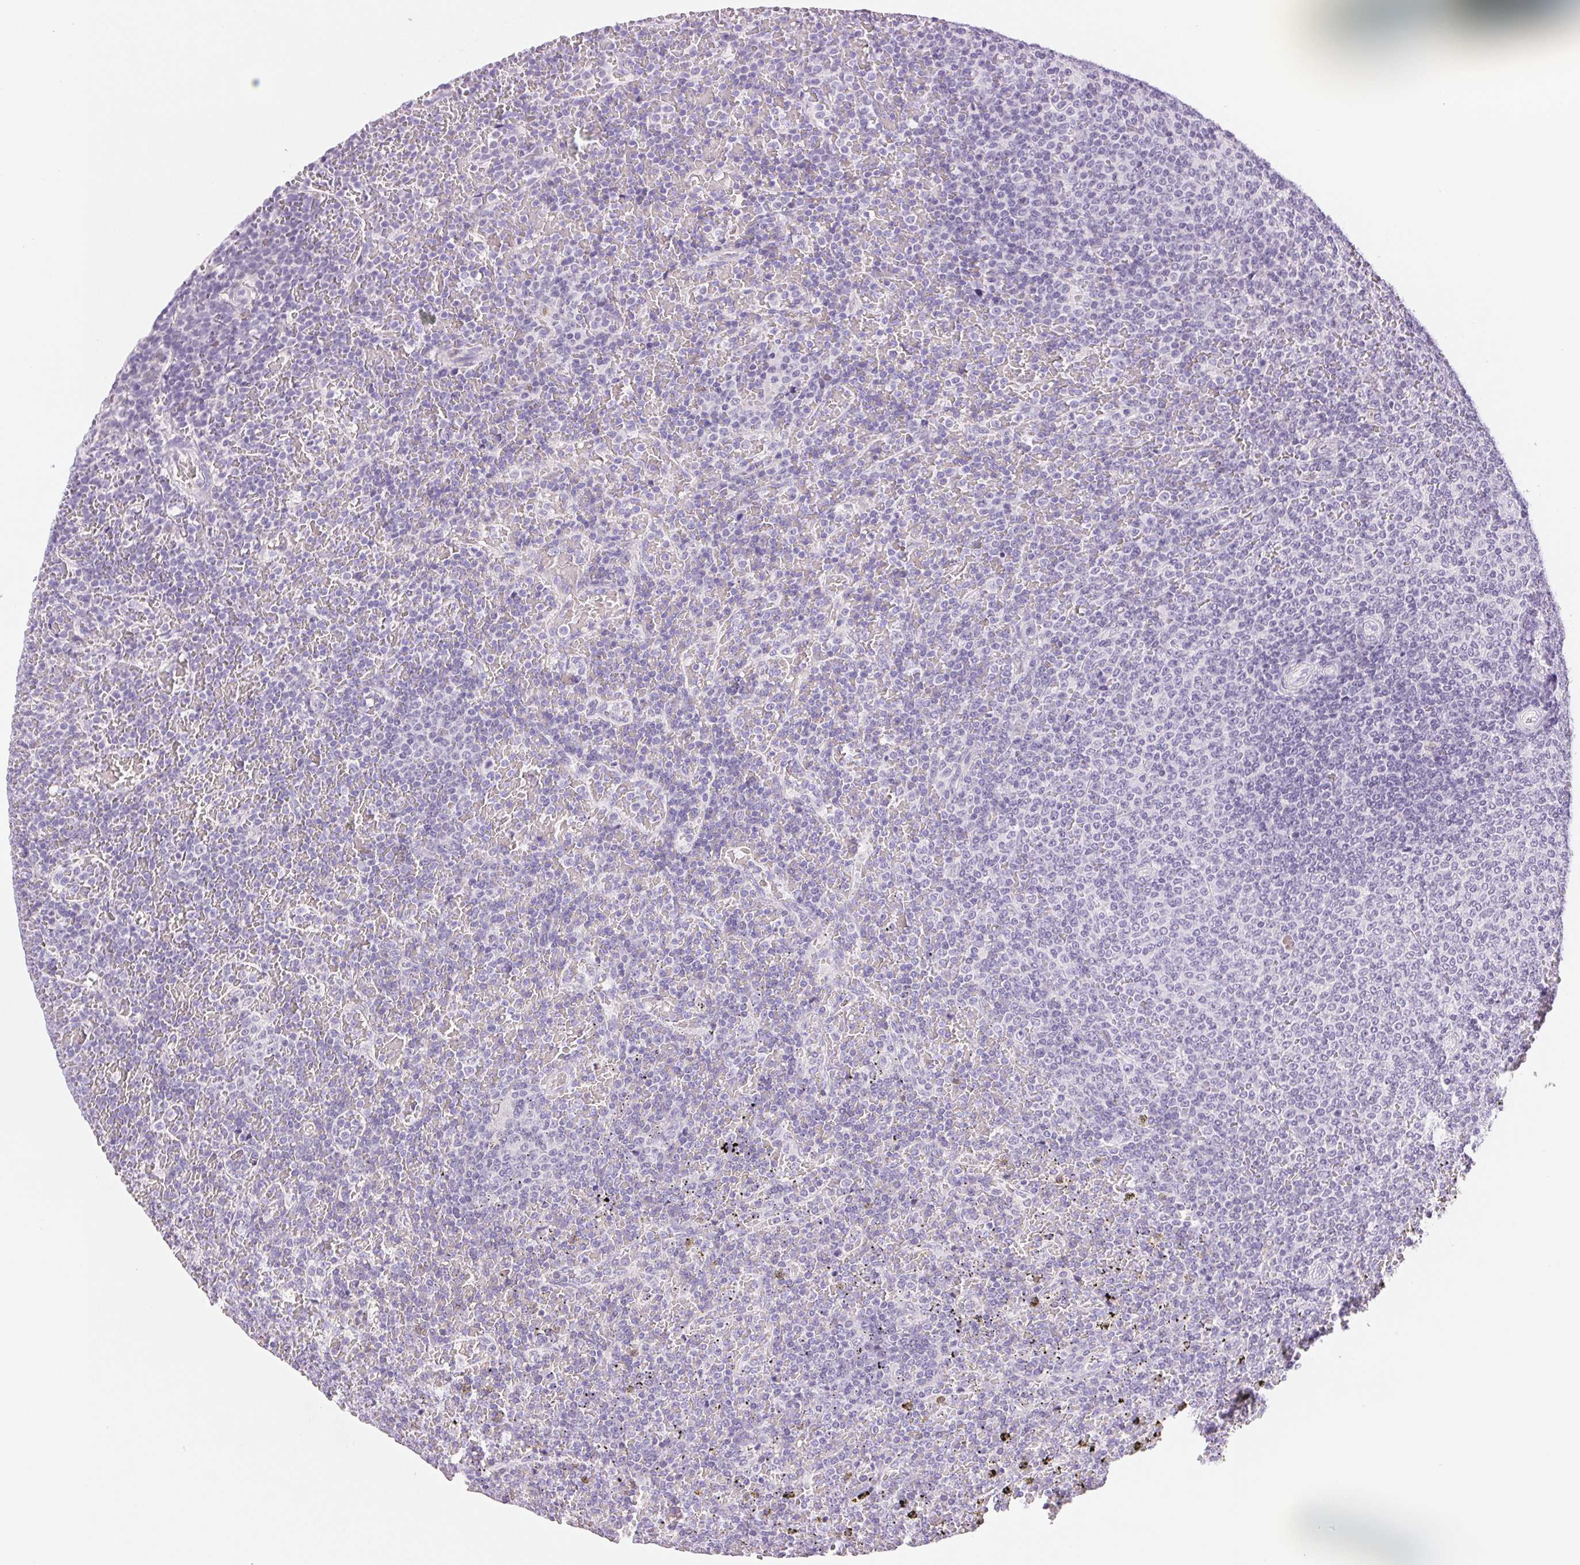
{"staining": {"intensity": "negative", "quantity": "none", "location": "none"}, "tissue": "lymphoma", "cell_type": "Tumor cells", "image_type": "cancer", "snomed": [{"axis": "morphology", "description": "Malignant lymphoma, non-Hodgkin's type, Low grade"}, {"axis": "topography", "description": "Spleen"}], "caption": "Lymphoma was stained to show a protein in brown. There is no significant positivity in tumor cells.", "gene": "ASGR2", "patient": {"sex": "female", "age": 77}}